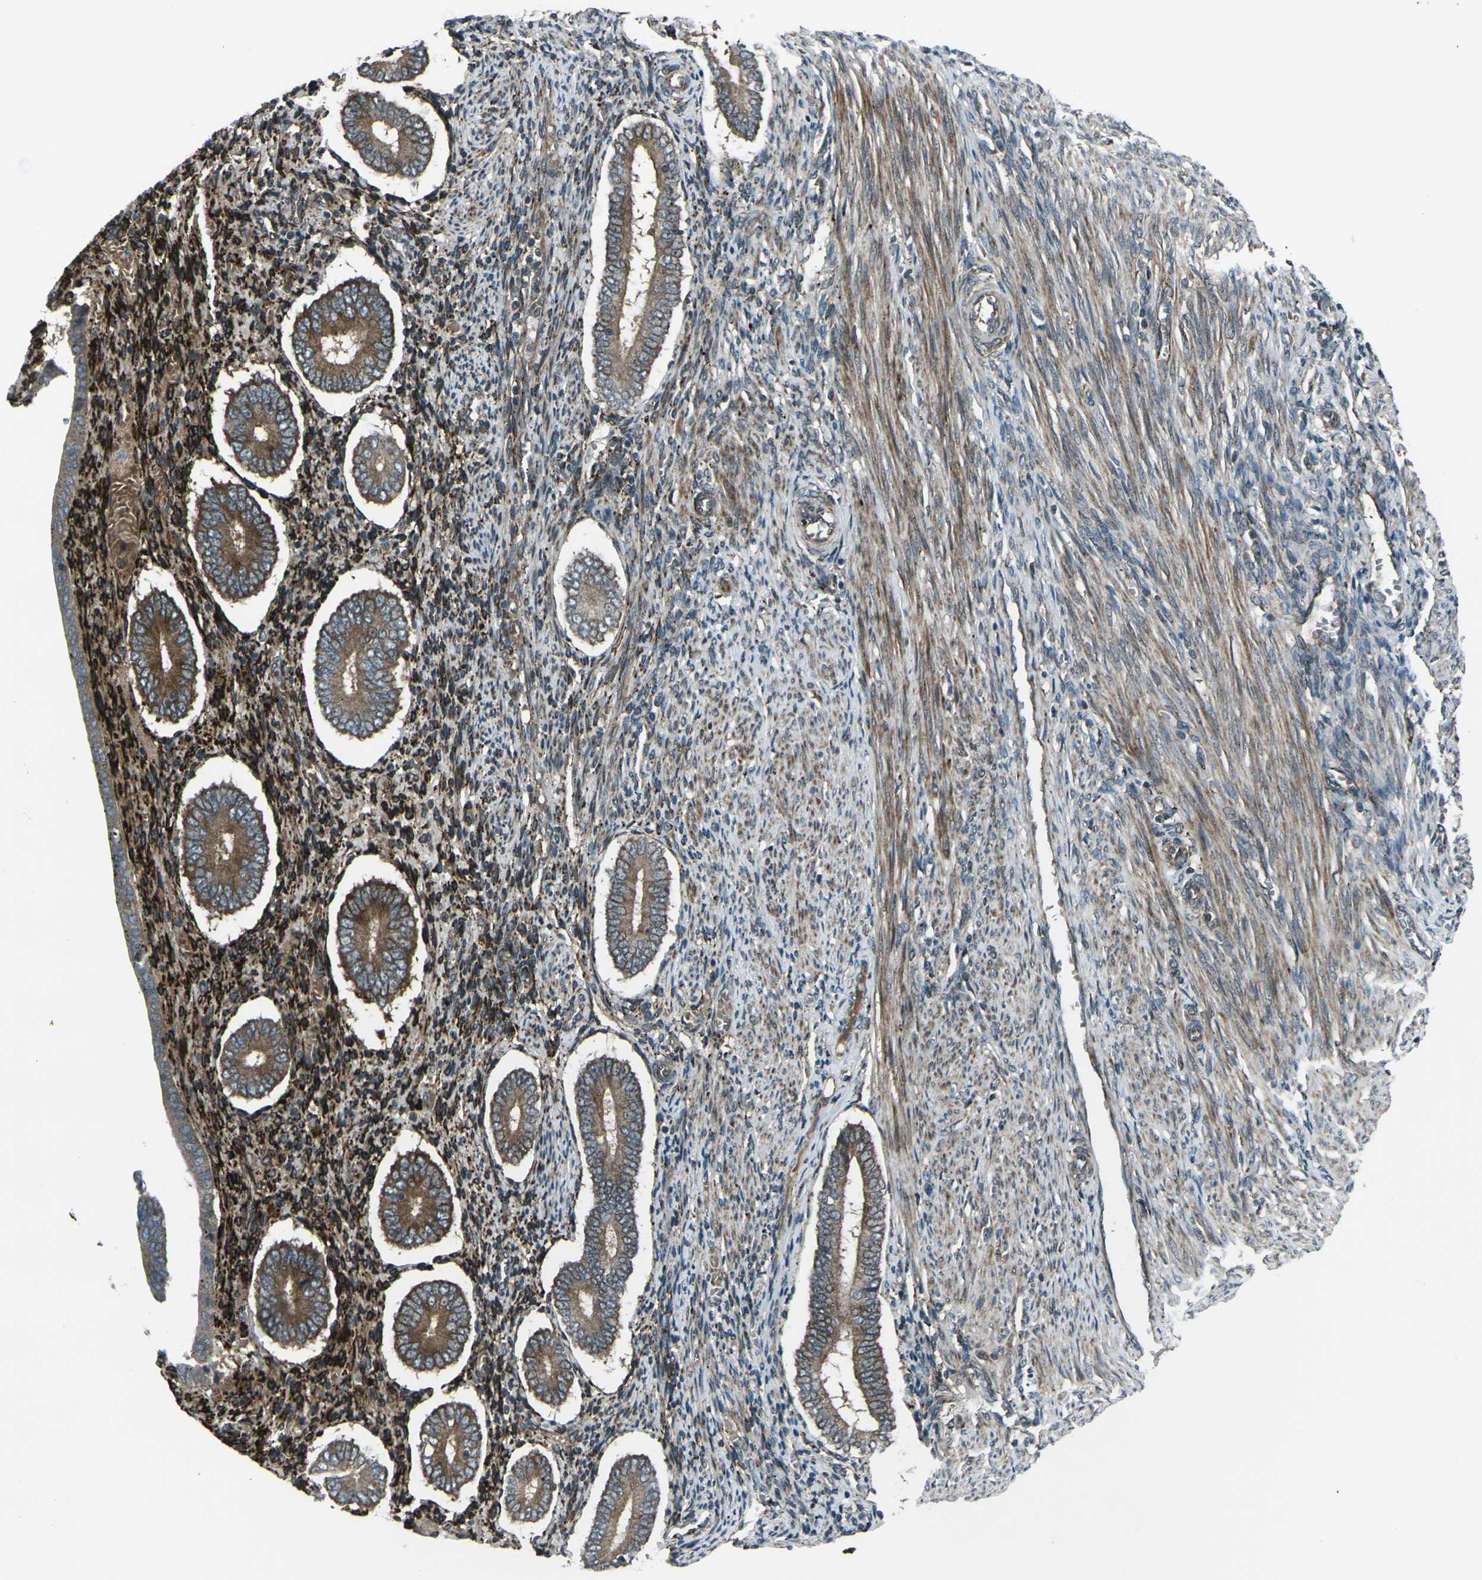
{"staining": {"intensity": "strong", "quantity": "25%-75%", "location": "cytoplasmic/membranous"}, "tissue": "endometrium", "cell_type": "Cells in endometrial stroma", "image_type": "normal", "snomed": [{"axis": "morphology", "description": "Normal tissue, NOS"}, {"axis": "topography", "description": "Endometrium"}], "caption": "Immunohistochemical staining of unremarkable endometrium exhibits high levels of strong cytoplasmic/membranous positivity in about 25%-75% of cells in endometrial stroma.", "gene": "LSMEM1", "patient": {"sex": "female", "age": 42}}